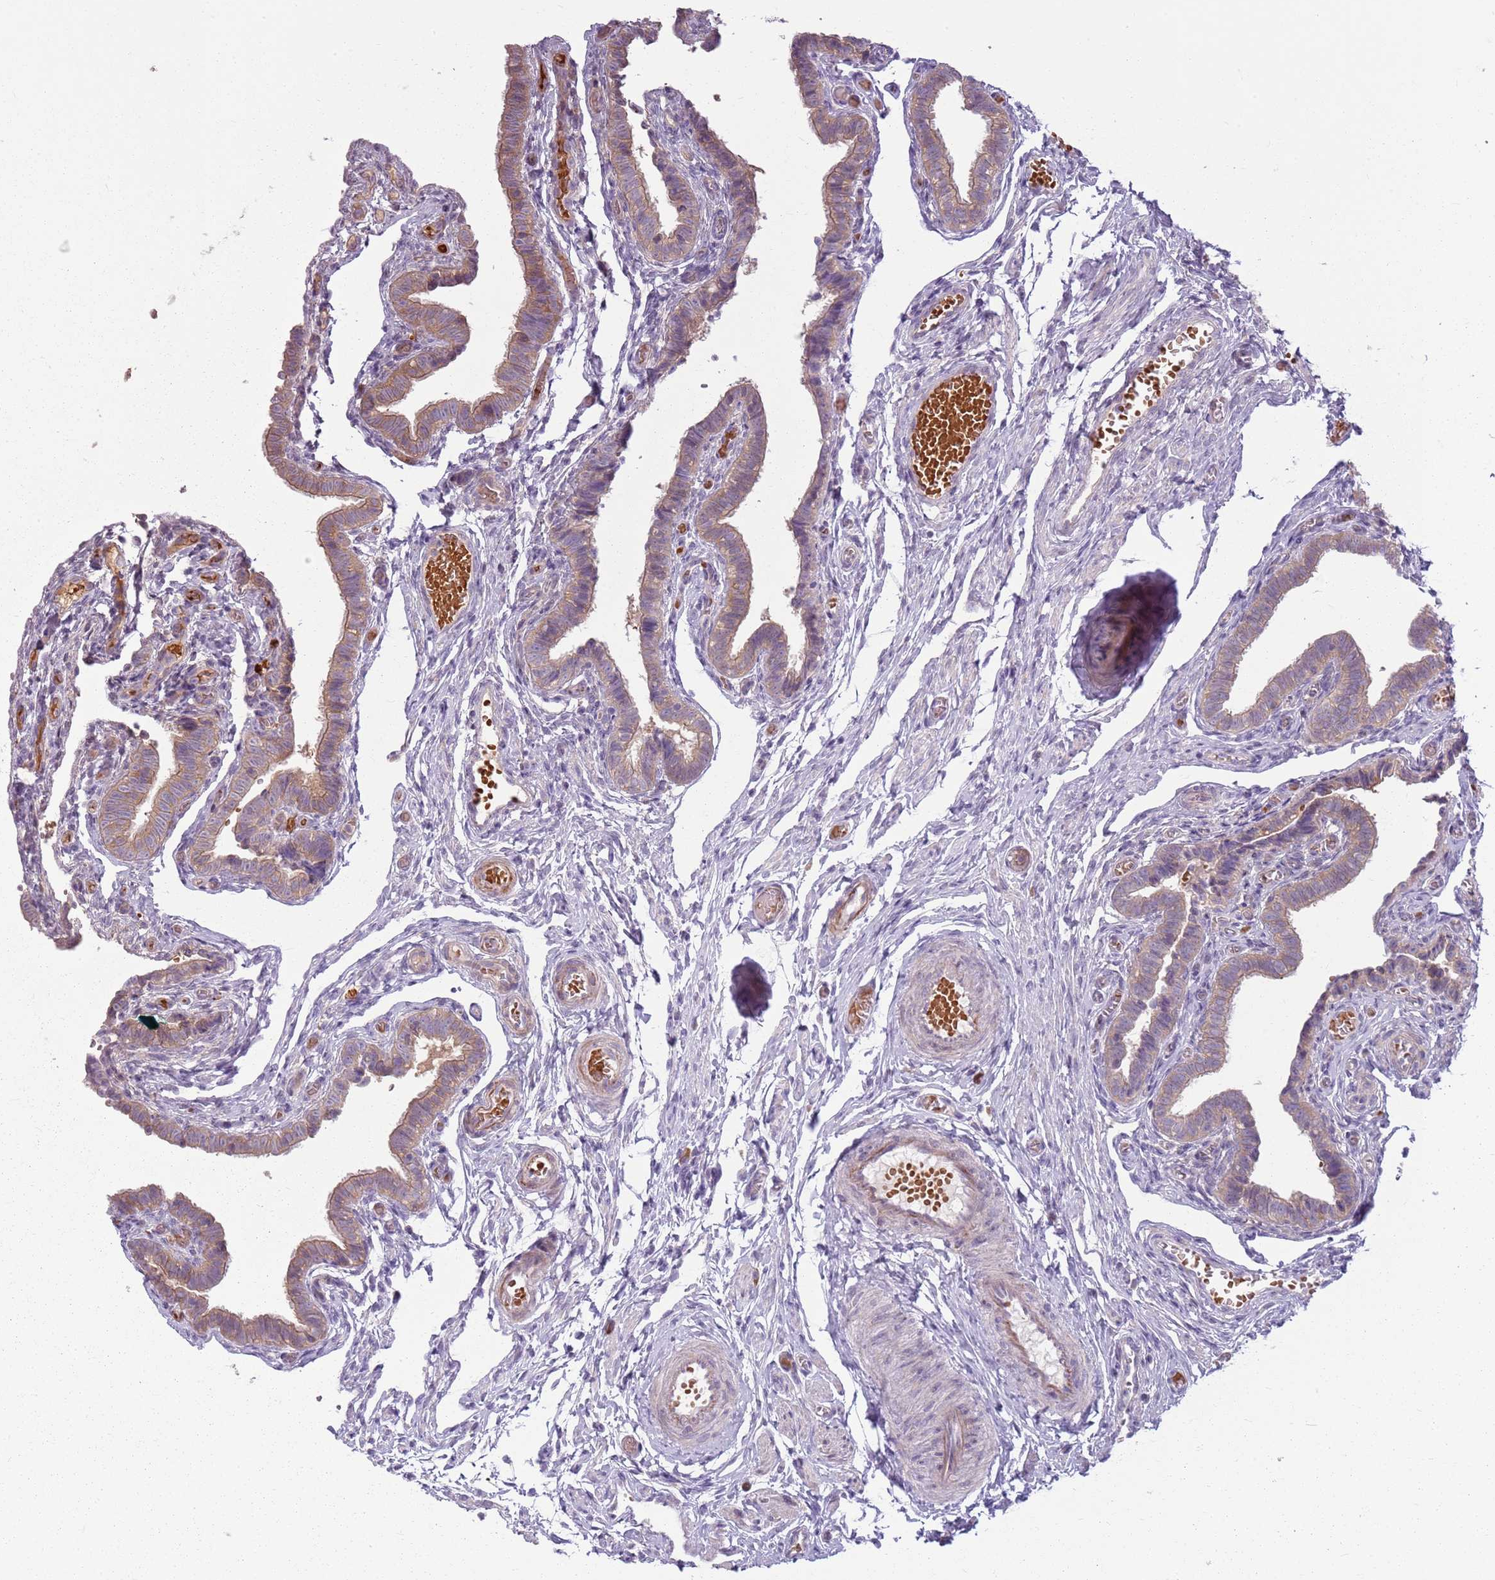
{"staining": {"intensity": "weak", "quantity": ">75%", "location": "cytoplasmic/membranous"}, "tissue": "fallopian tube", "cell_type": "Glandular cells", "image_type": "normal", "snomed": [{"axis": "morphology", "description": "Normal tissue, NOS"}, {"axis": "topography", "description": "Fallopian tube"}], "caption": "An image of fallopian tube stained for a protein exhibits weak cytoplasmic/membranous brown staining in glandular cells.", "gene": "HSPA14", "patient": {"sex": "female", "age": 36}}